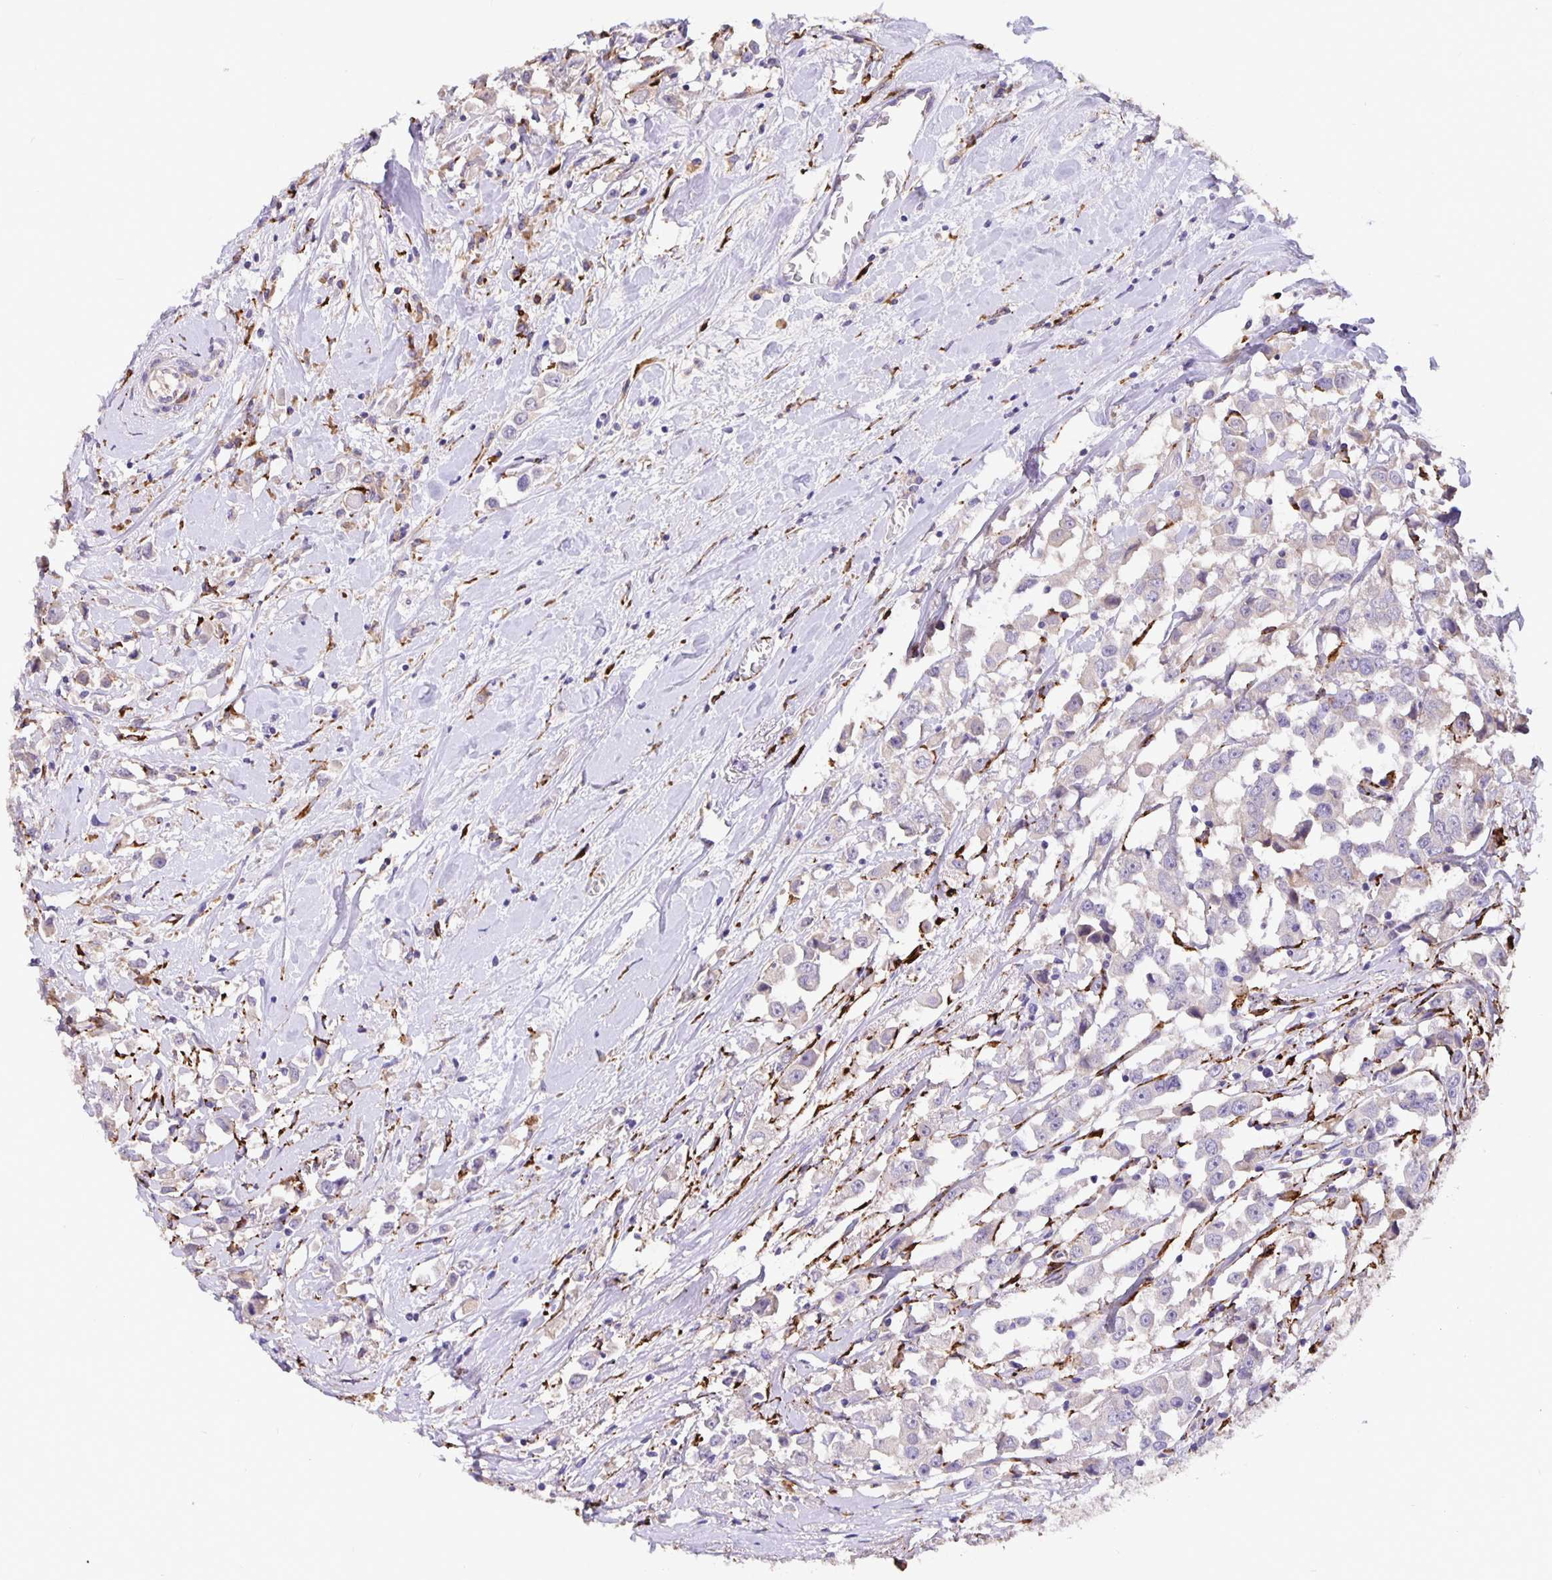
{"staining": {"intensity": "negative", "quantity": "none", "location": "none"}, "tissue": "breast cancer", "cell_type": "Tumor cells", "image_type": "cancer", "snomed": [{"axis": "morphology", "description": "Duct carcinoma"}, {"axis": "topography", "description": "Breast"}], "caption": "Human breast cancer (infiltrating ductal carcinoma) stained for a protein using immunohistochemistry (IHC) reveals no expression in tumor cells.", "gene": "EML6", "patient": {"sex": "female", "age": 61}}